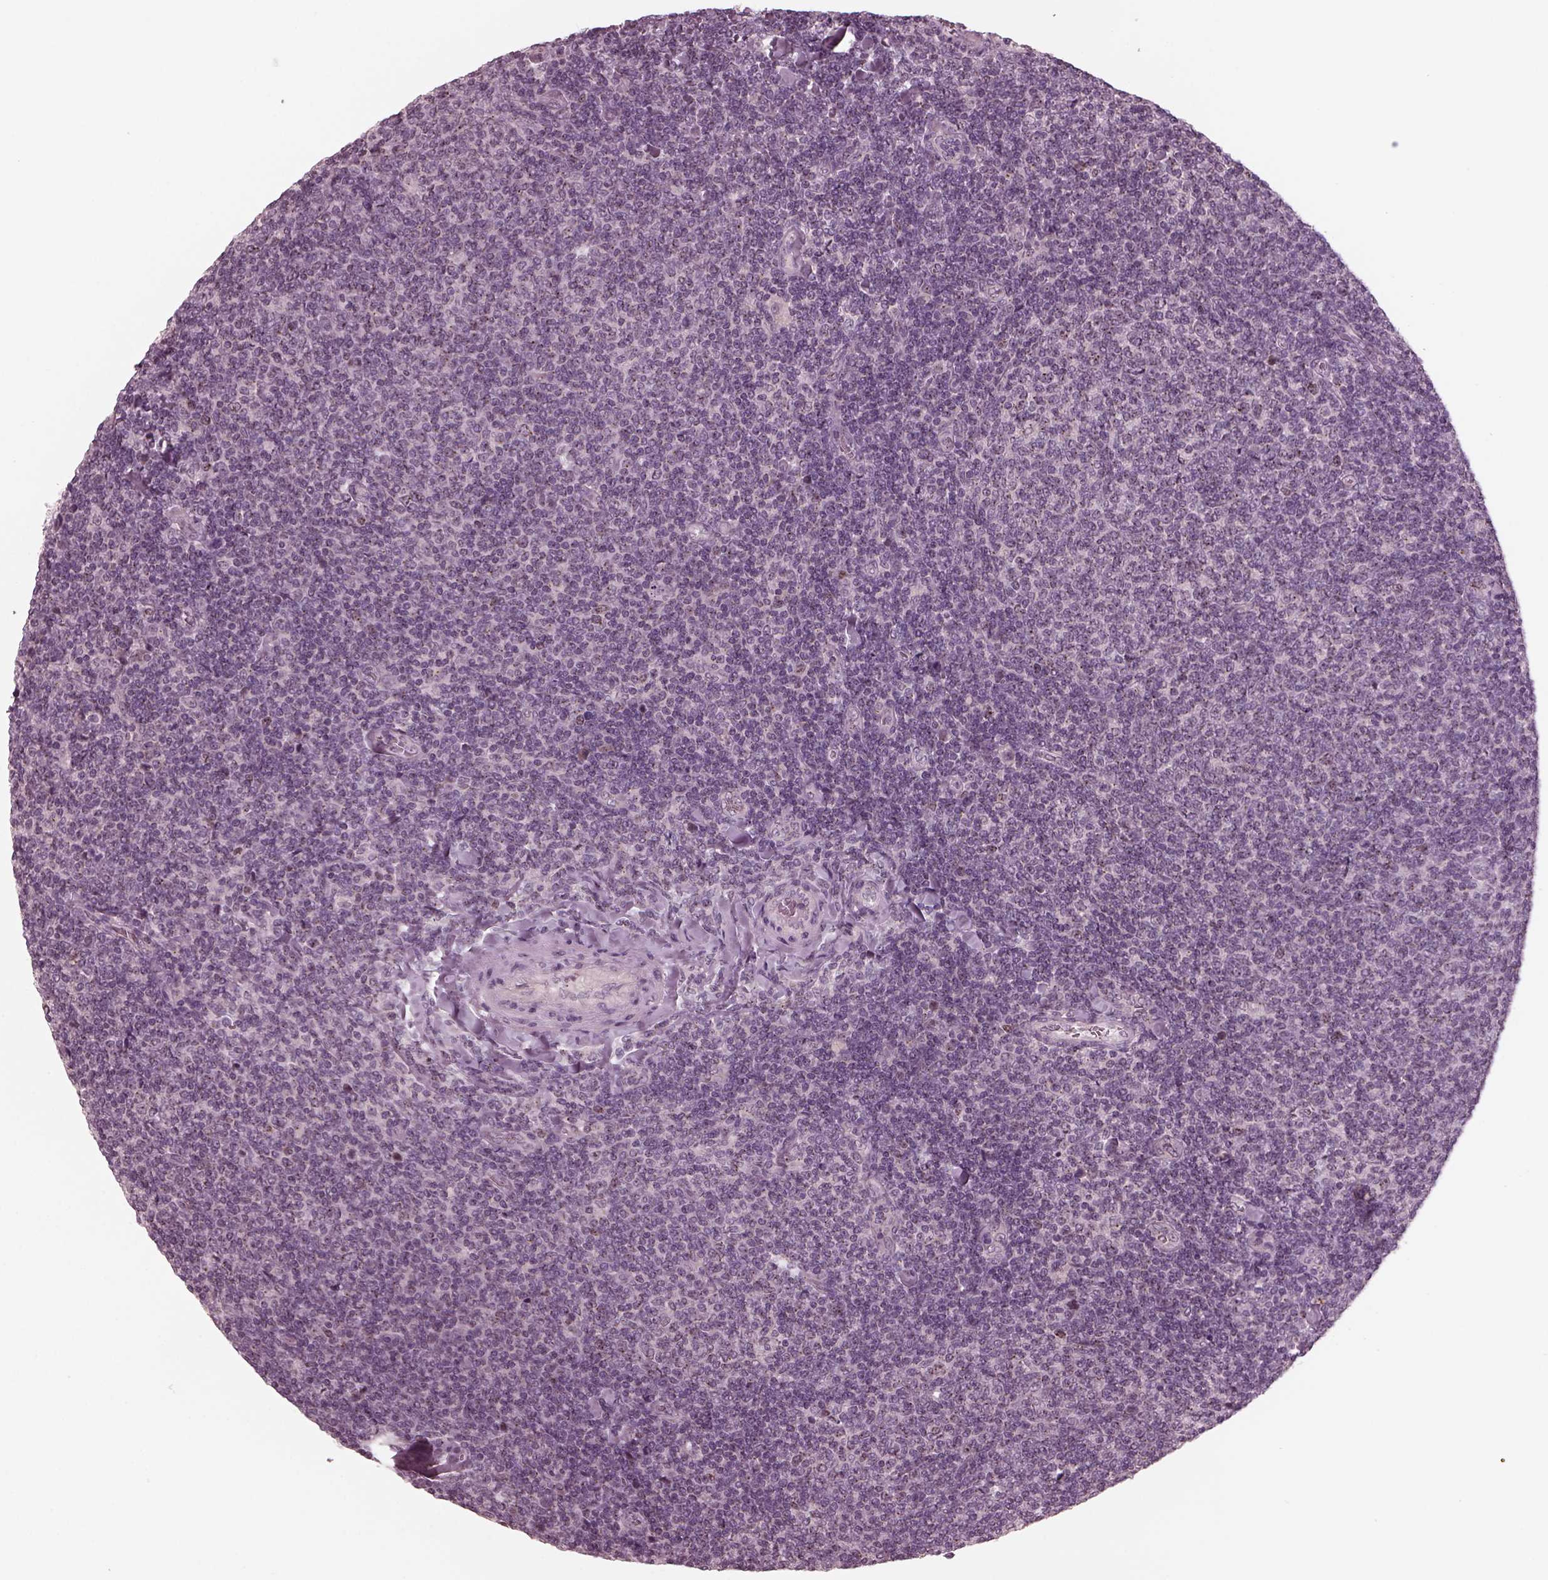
{"staining": {"intensity": "negative", "quantity": "none", "location": "none"}, "tissue": "lymphoma", "cell_type": "Tumor cells", "image_type": "cancer", "snomed": [{"axis": "morphology", "description": "Malignant lymphoma, non-Hodgkin's type, Low grade"}, {"axis": "topography", "description": "Lymph node"}], "caption": "Immunohistochemistry of human lymphoma exhibits no staining in tumor cells. The staining is performed using DAB (3,3'-diaminobenzidine) brown chromogen with nuclei counter-stained in using hematoxylin.", "gene": "SAXO1", "patient": {"sex": "male", "age": 52}}